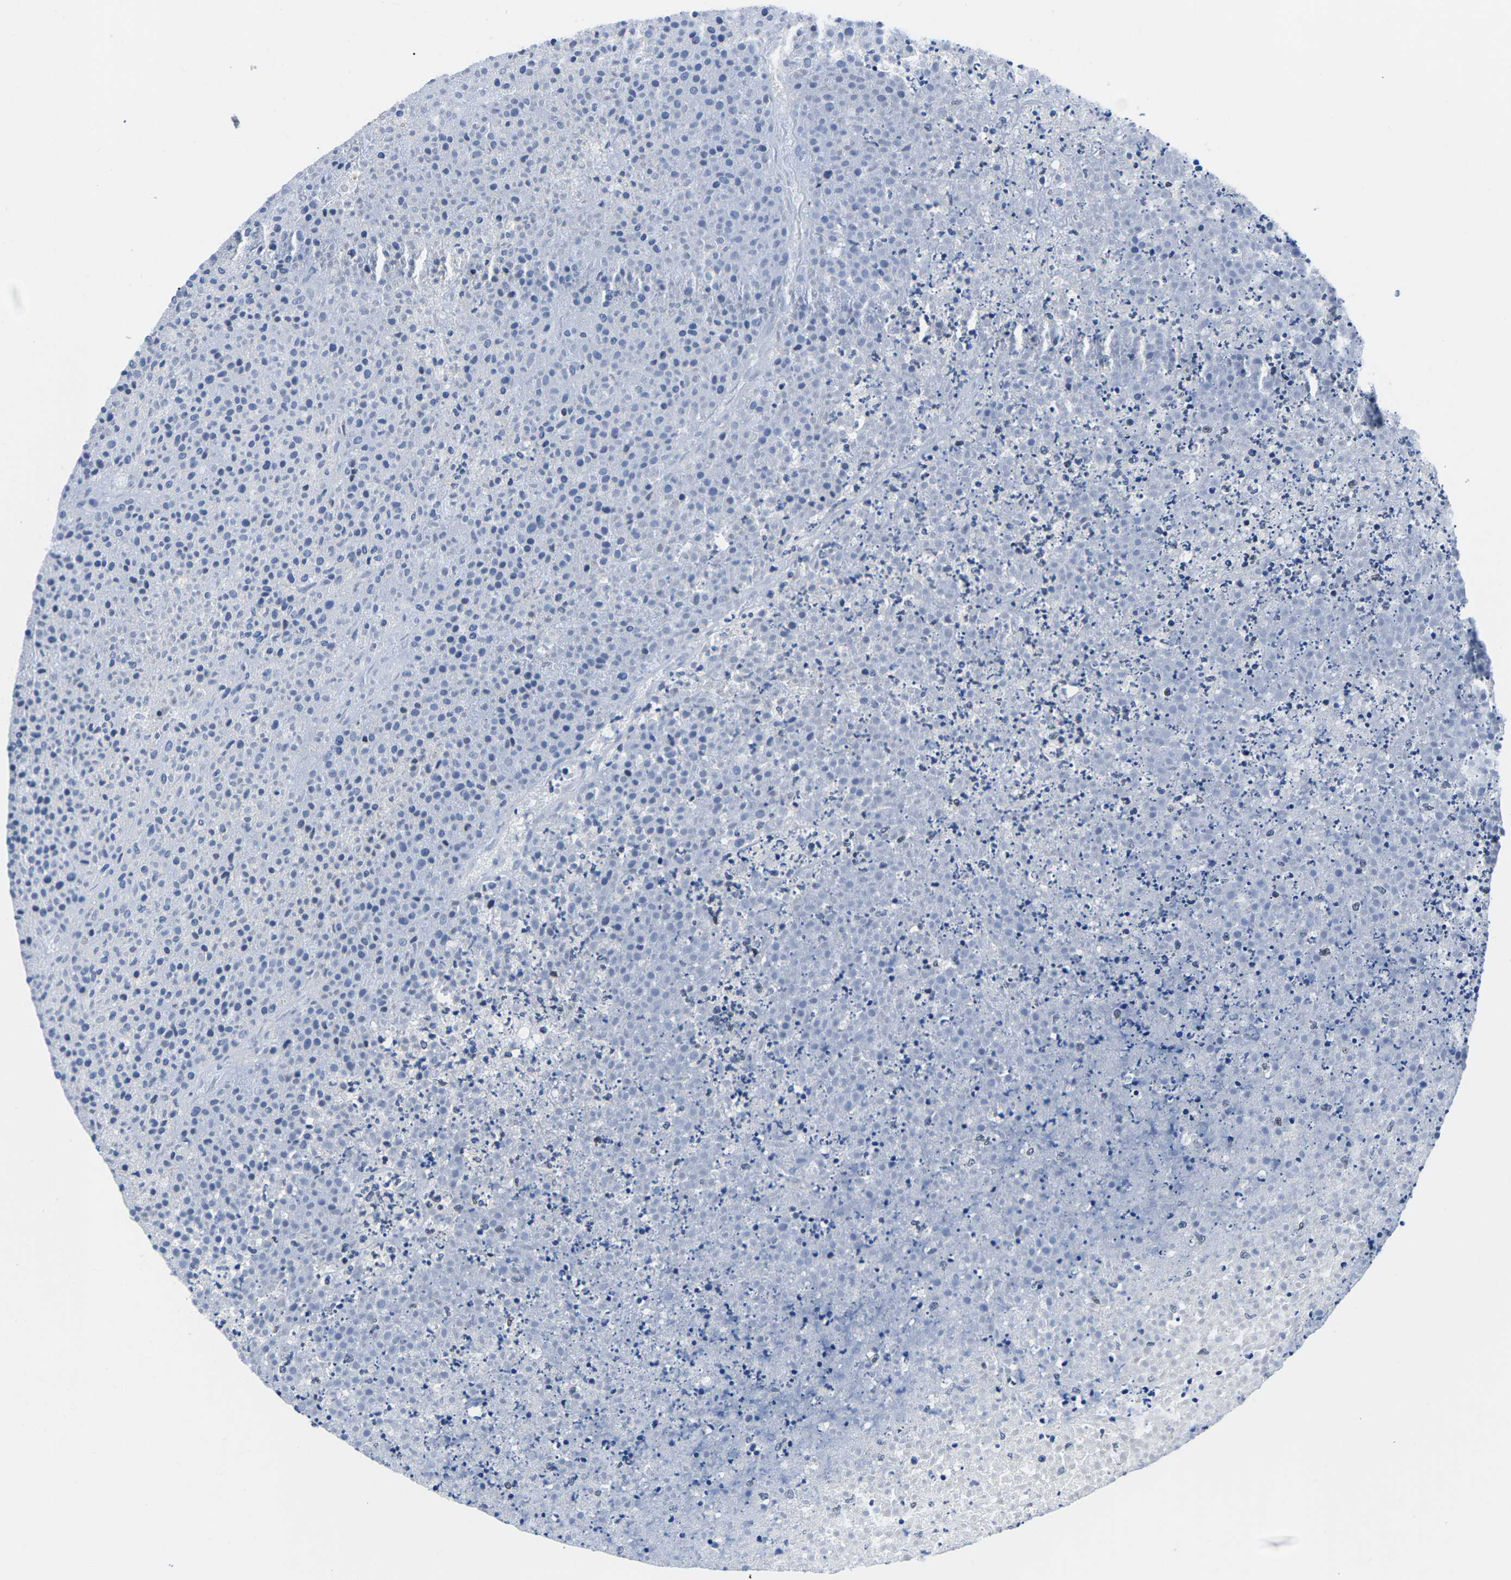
{"staining": {"intensity": "negative", "quantity": "none", "location": "none"}, "tissue": "testis cancer", "cell_type": "Tumor cells", "image_type": "cancer", "snomed": [{"axis": "morphology", "description": "Seminoma, NOS"}, {"axis": "topography", "description": "Testis"}], "caption": "IHC photomicrograph of seminoma (testis) stained for a protein (brown), which demonstrates no staining in tumor cells. Brightfield microscopy of IHC stained with DAB (3,3'-diaminobenzidine) (brown) and hematoxylin (blue), captured at high magnification.", "gene": "CDC73", "patient": {"sex": "male", "age": 59}}